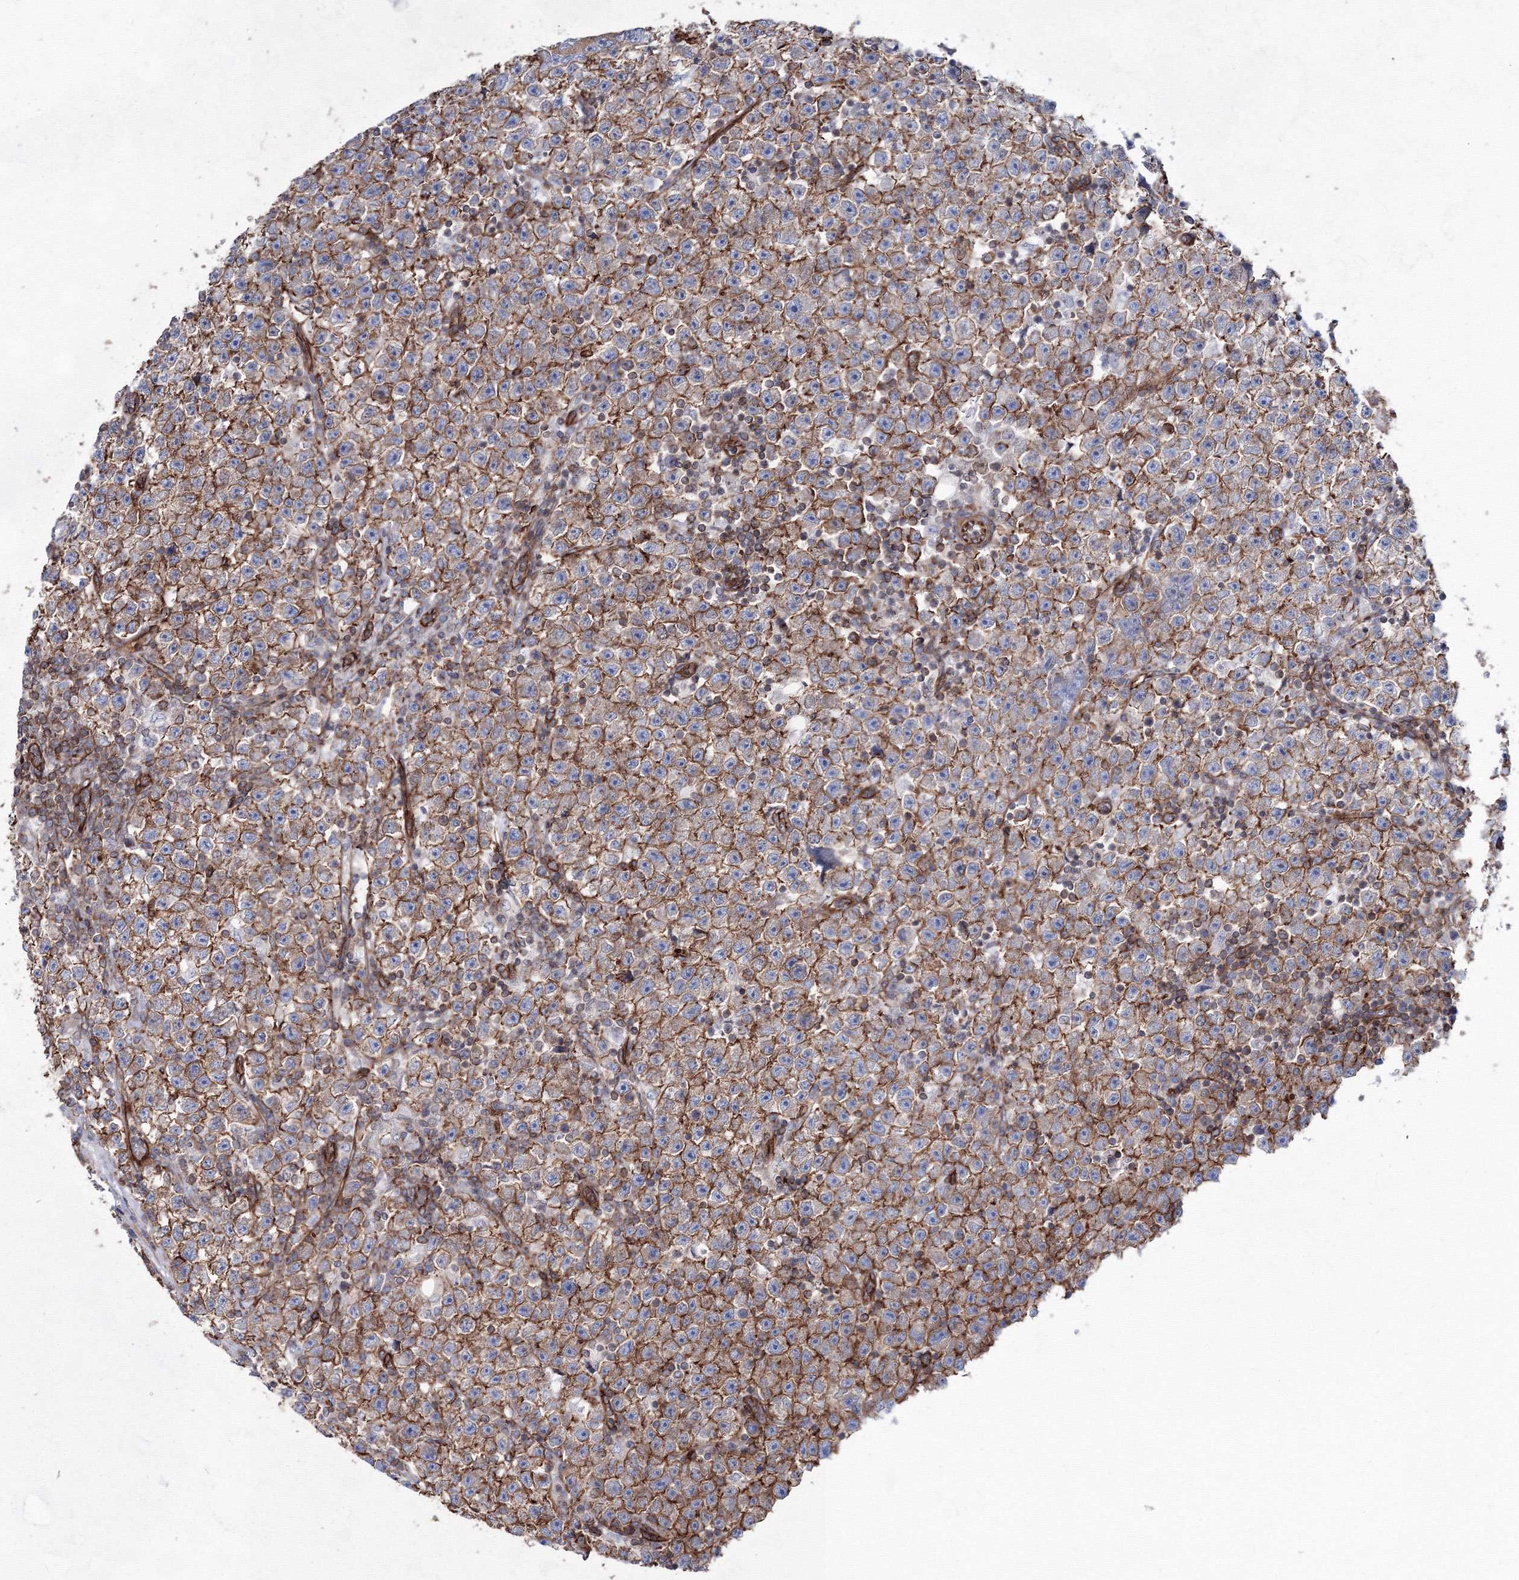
{"staining": {"intensity": "moderate", "quantity": ">75%", "location": "cytoplasmic/membranous"}, "tissue": "testis cancer", "cell_type": "Tumor cells", "image_type": "cancer", "snomed": [{"axis": "morphology", "description": "Seminoma, NOS"}, {"axis": "topography", "description": "Testis"}], "caption": "Immunohistochemistry micrograph of testis cancer (seminoma) stained for a protein (brown), which exhibits medium levels of moderate cytoplasmic/membranous positivity in about >75% of tumor cells.", "gene": "ANKRD37", "patient": {"sex": "male", "age": 22}}